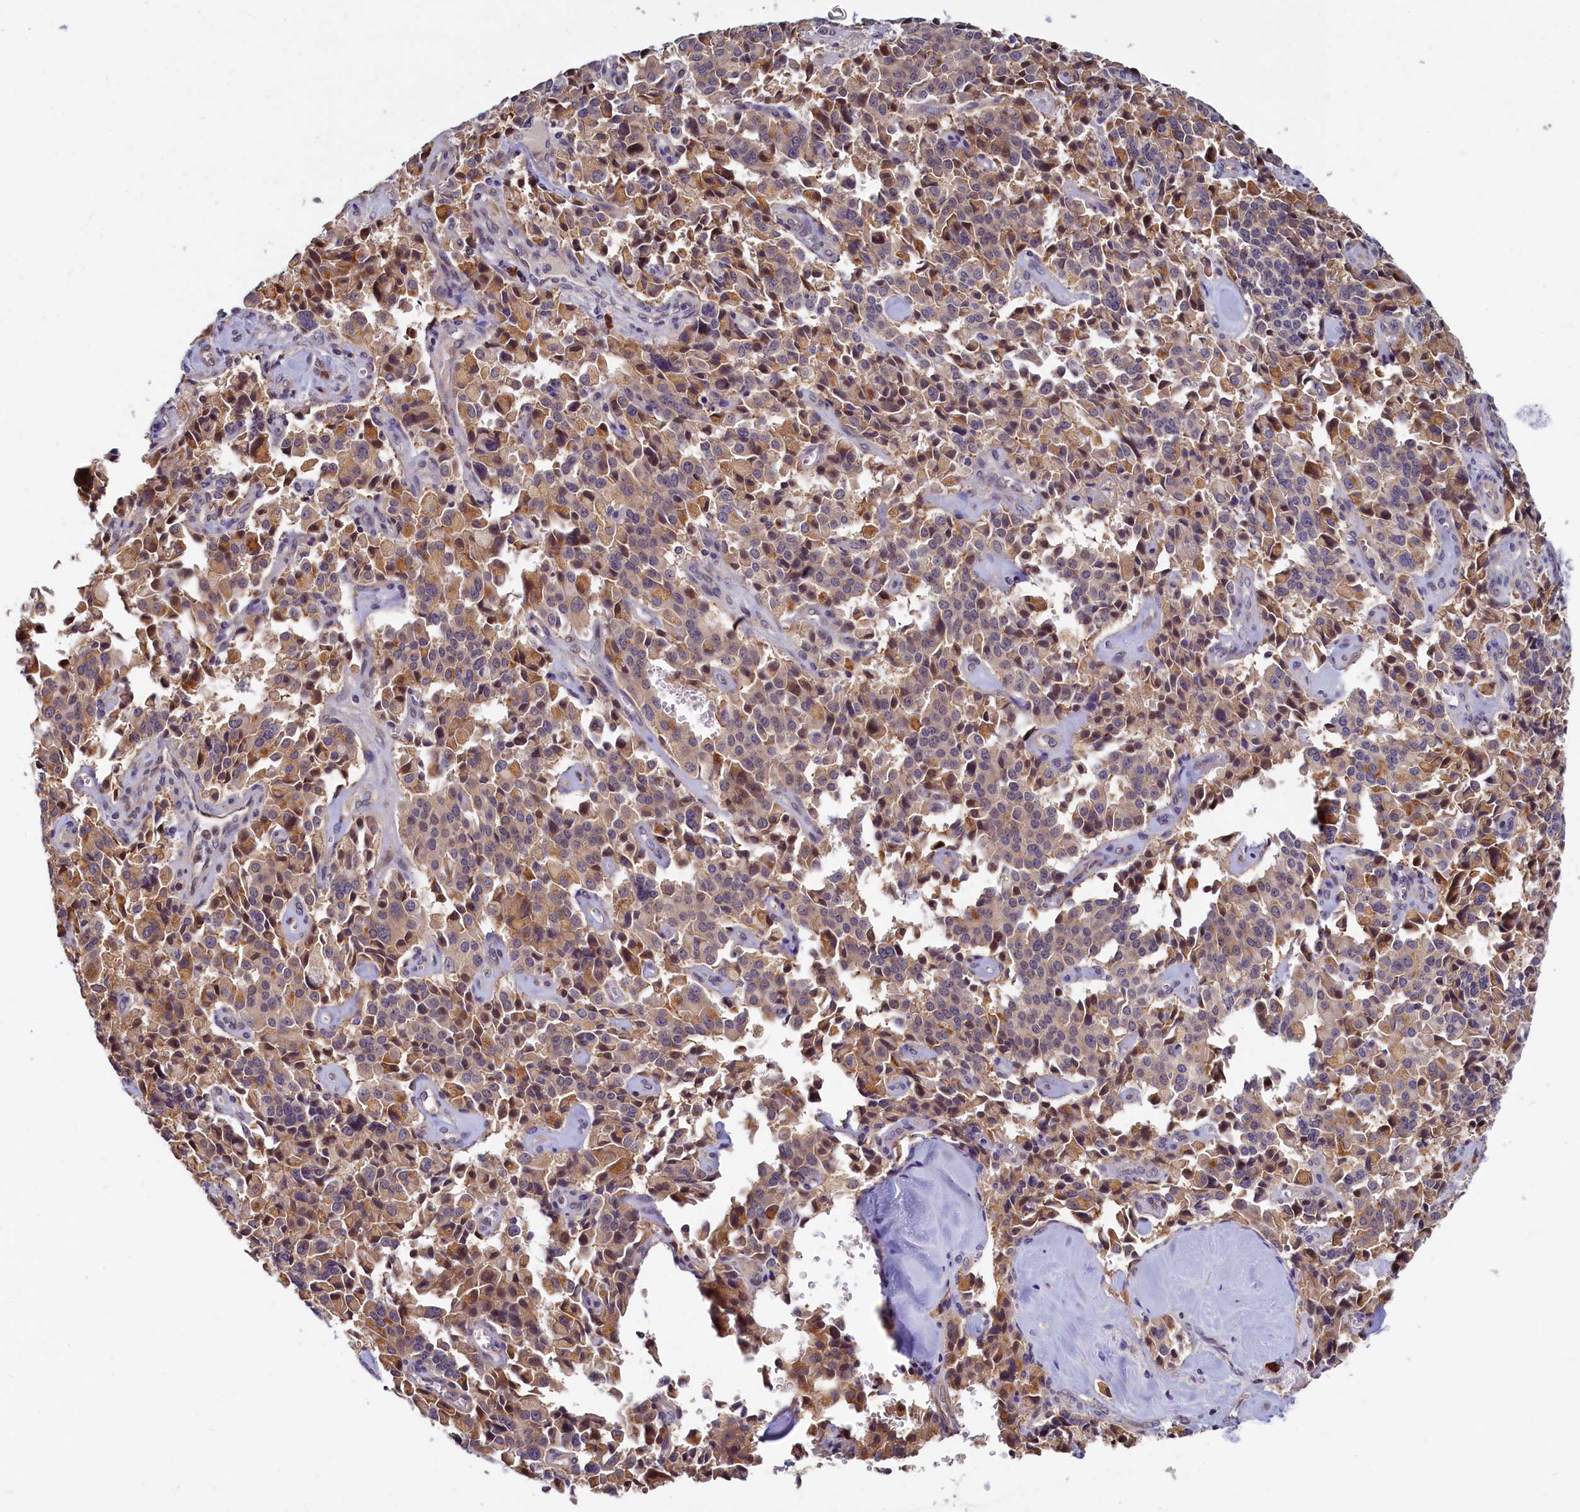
{"staining": {"intensity": "moderate", "quantity": "25%-75%", "location": "cytoplasmic/membranous"}, "tissue": "pancreatic cancer", "cell_type": "Tumor cells", "image_type": "cancer", "snomed": [{"axis": "morphology", "description": "Adenocarcinoma, NOS"}, {"axis": "topography", "description": "Pancreas"}], "caption": "Immunohistochemistry histopathology image of neoplastic tissue: pancreatic cancer stained using IHC reveals medium levels of moderate protein expression localized specifically in the cytoplasmic/membranous of tumor cells, appearing as a cytoplasmic/membranous brown color.", "gene": "SLC16A14", "patient": {"sex": "male", "age": 65}}